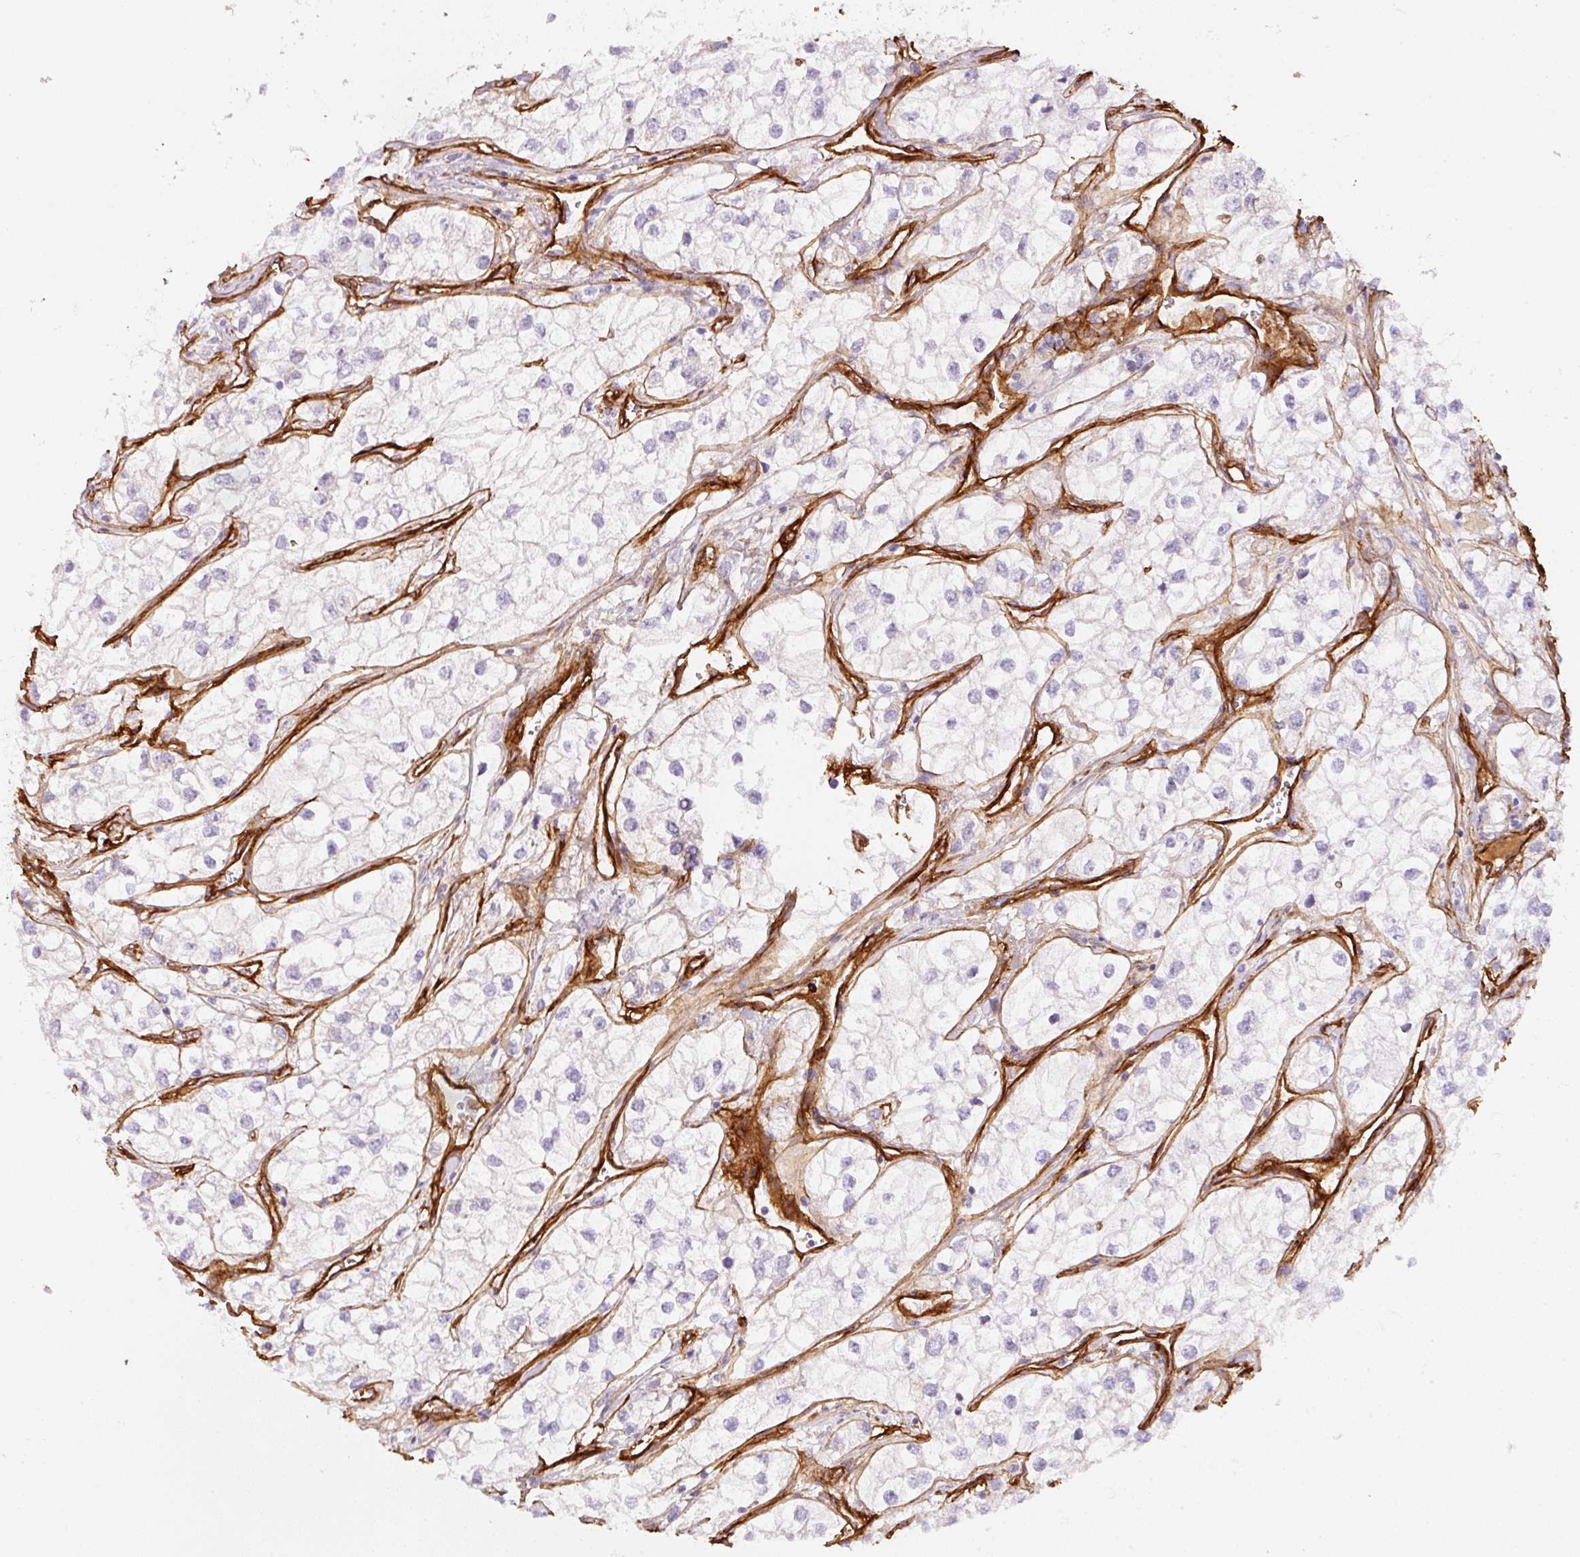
{"staining": {"intensity": "negative", "quantity": "none", "location": "none"}, "tissue": "renal cancer", "cell_type": "Tumor cells", "image_type": "cancer", "snomed": [{"axis": "morphology", "description": "Adenocarcinoma, NOS"}, {"axis": "topography", "description": "Kidney"}], "caption": "High power microscopy micrograph of an IHC image of renal cancer (adenocarcinoma), revealing no significant expression in tumor cells. (Brightfield microscopy of DAB immunohistochemistry at high magnification).", "gene": "LOXL4", "patient": {"sex": "male", "age": 59}}